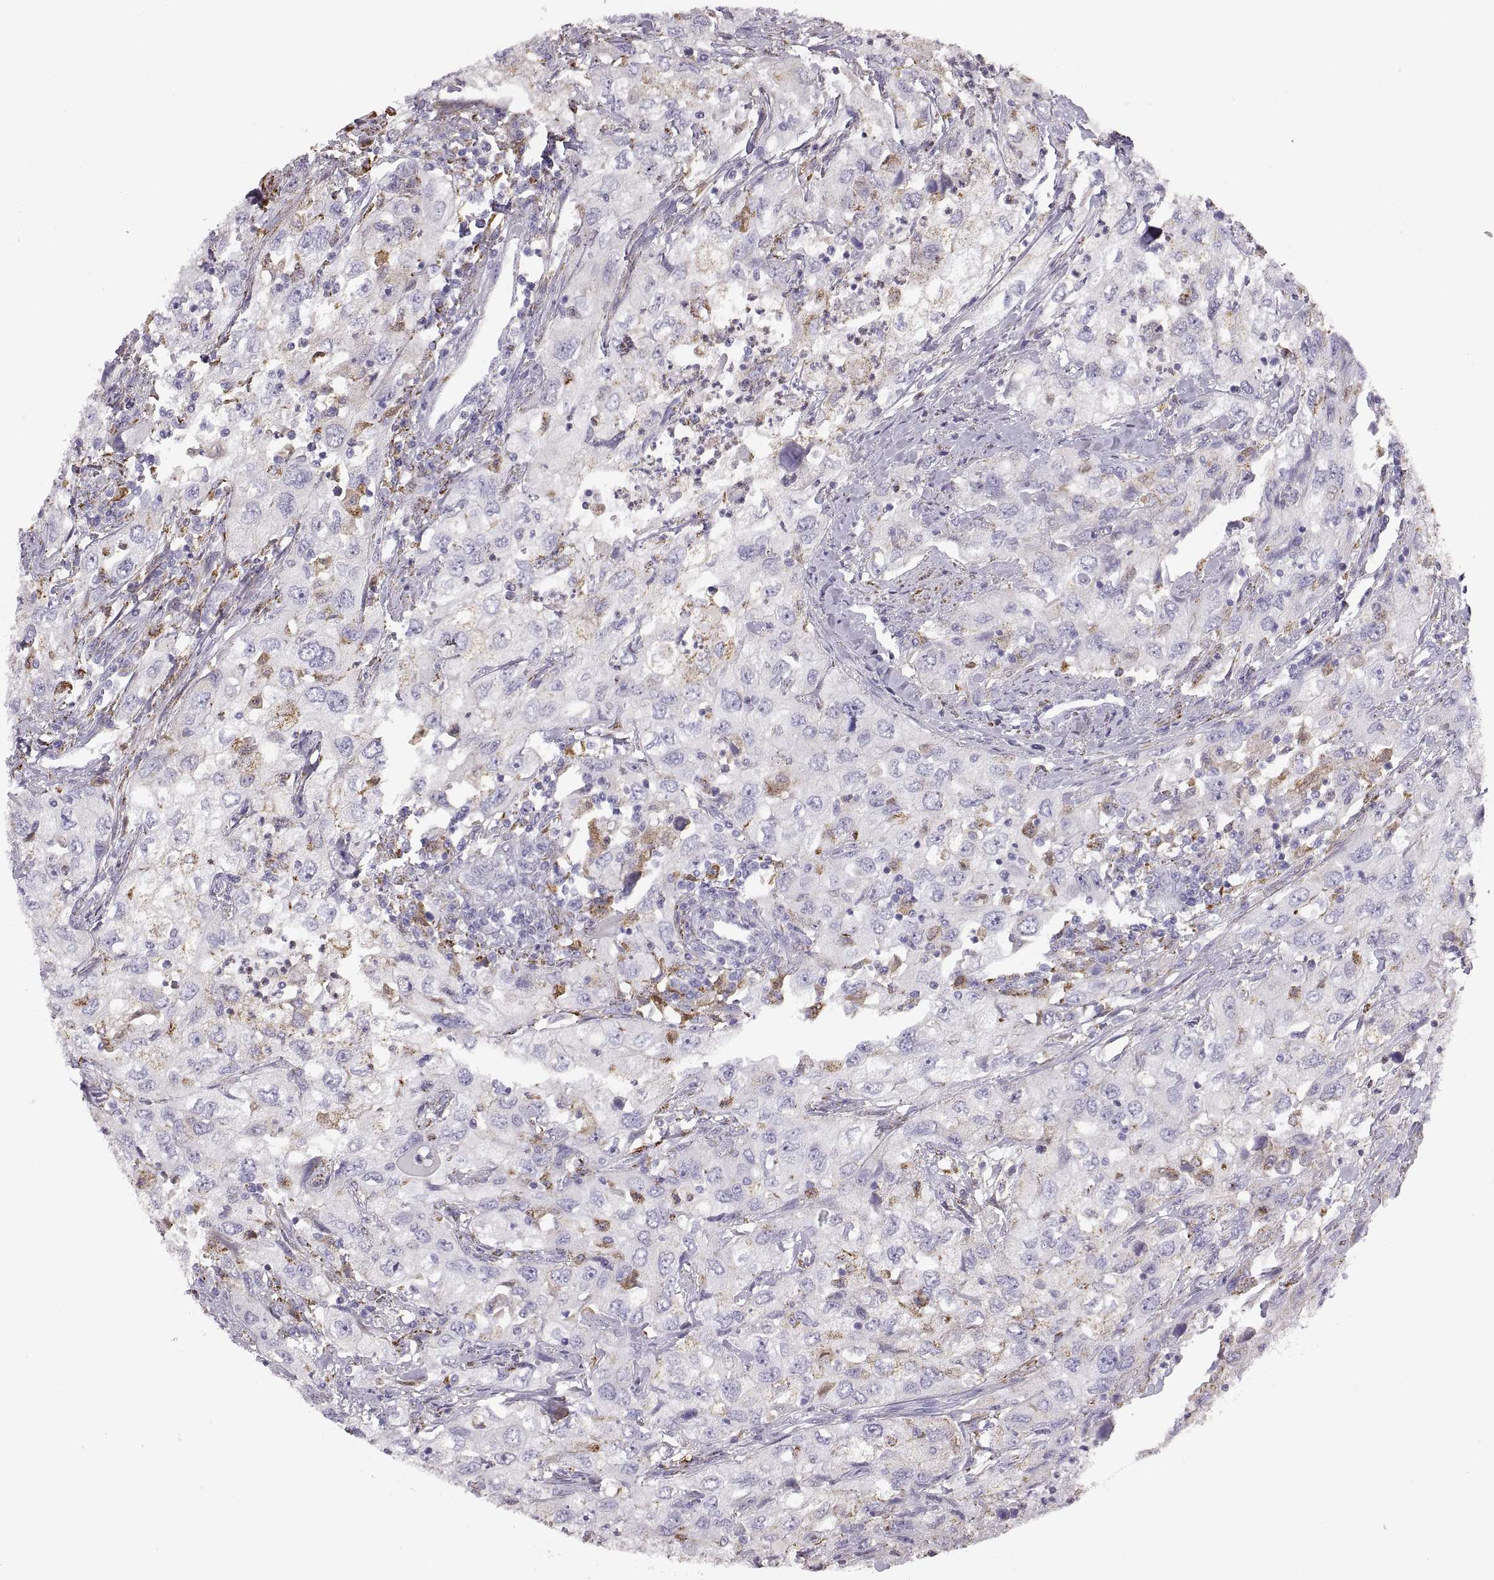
{"staining": {"intensity": "negative", "quantity": "none", "location": "none"}, "tissue": "urothelial cancer", "cell_type": "Tumor cells", "image_type": "cancer", "snomed": [{"axis": "morphology", "description": "Urothelial carcinoma, High grade"}, {"axis": "topography", "description": "Urinary bladder"}], "caption": "High-grade urothelial carcinoma was stained to show a protein in brown. There is no significant expression in tumor cells.", "gene": "COL9A3", "patient": {"sex": "male", "age": 76}}